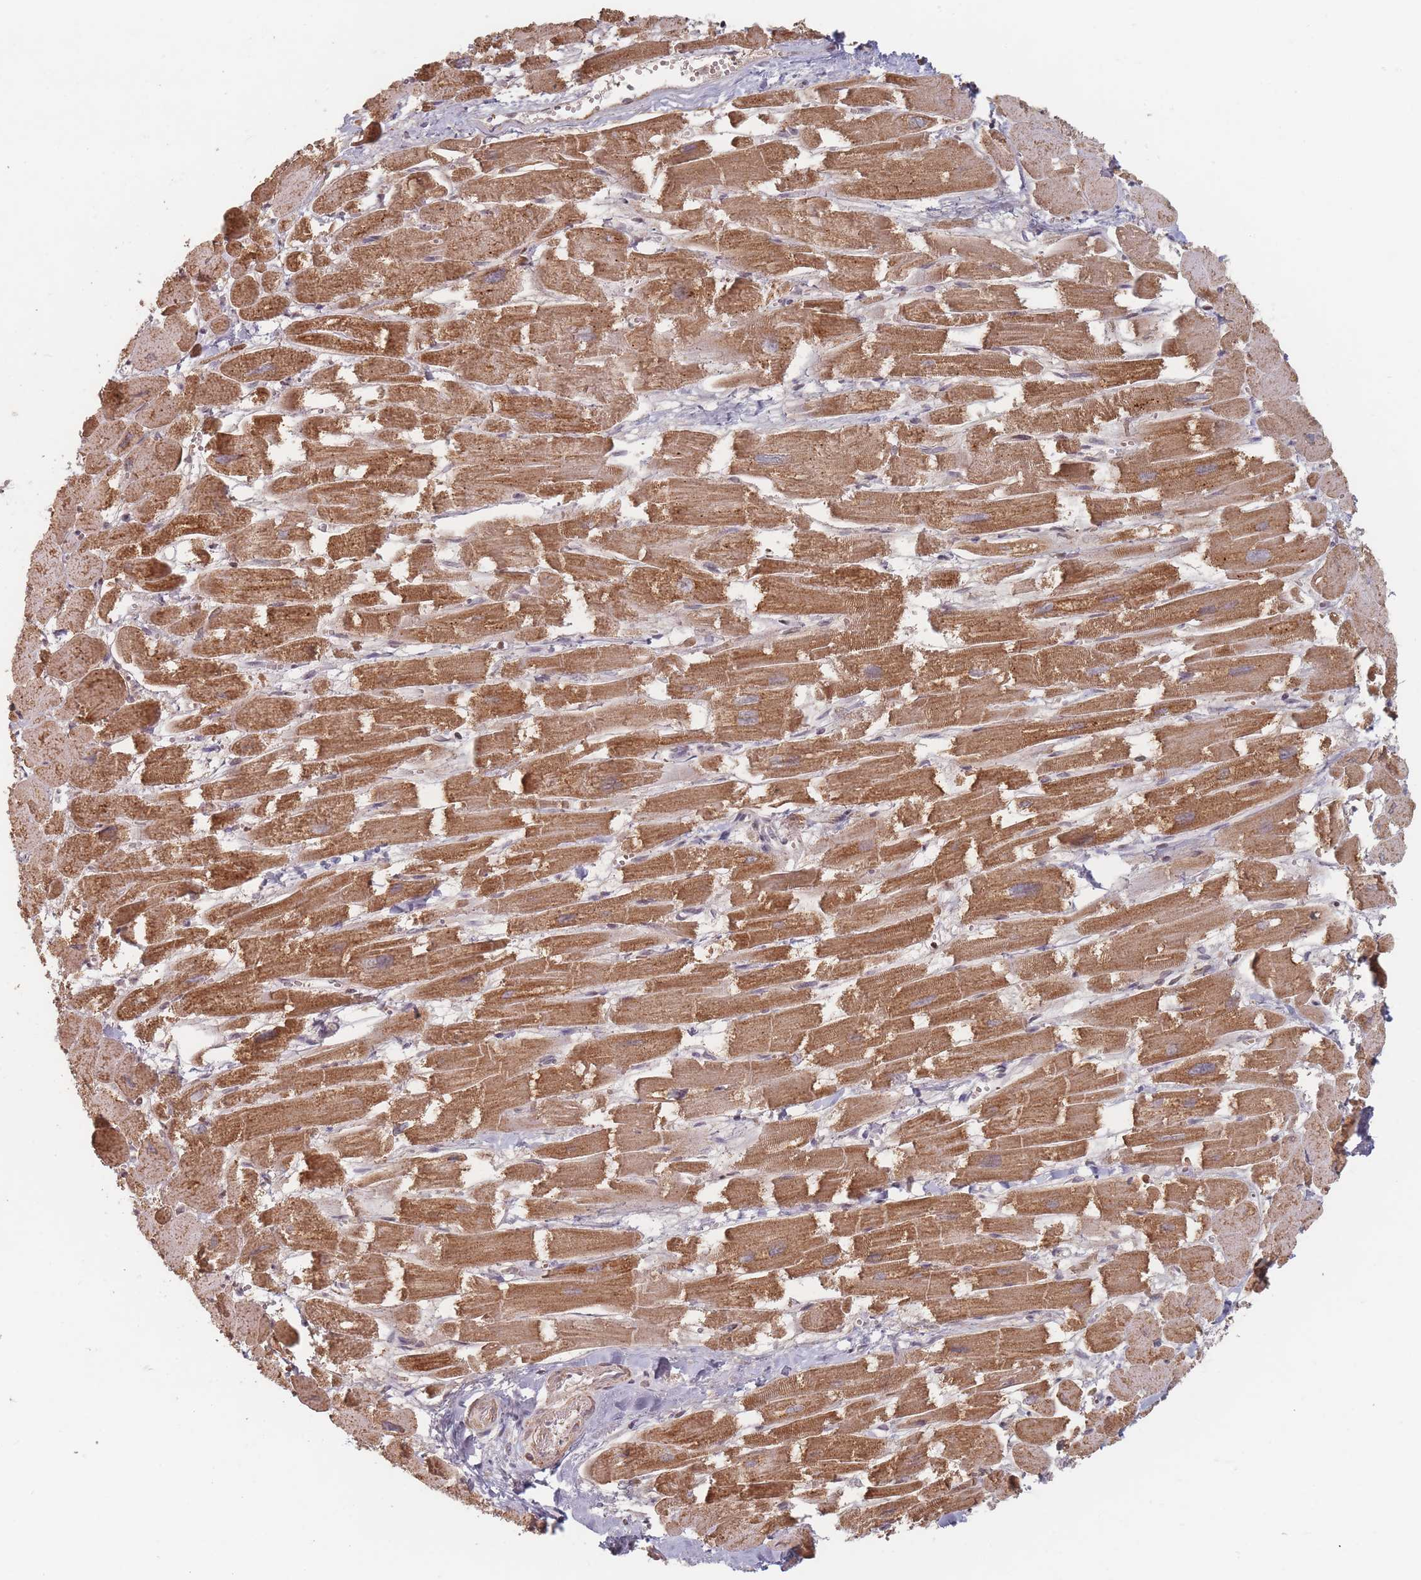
{"staining": {"intensity": "moderate", "quantity": ">75%", "location": "cytoplasmic/membranous"}, "tissue": "heart muscle", "cell_type": "Cardiomyocytes", "image_type": "normal", "snomed": [{"axis": "morphology", "description": "Normal tissue, NOS"}, {"axis": "topography", "description": "Heart"}], "caption": "Unremarkable heart muscle displays moderate cytoplasmic/membranous positivity in approximately >75% of cardiomyocytes, visualized by immunohistochemistry. (brown staining indicates protein expression, while blue staining denotes nuclei).", "gene": "OR2M4", "patient": {"sex": "male", "age": 54}}